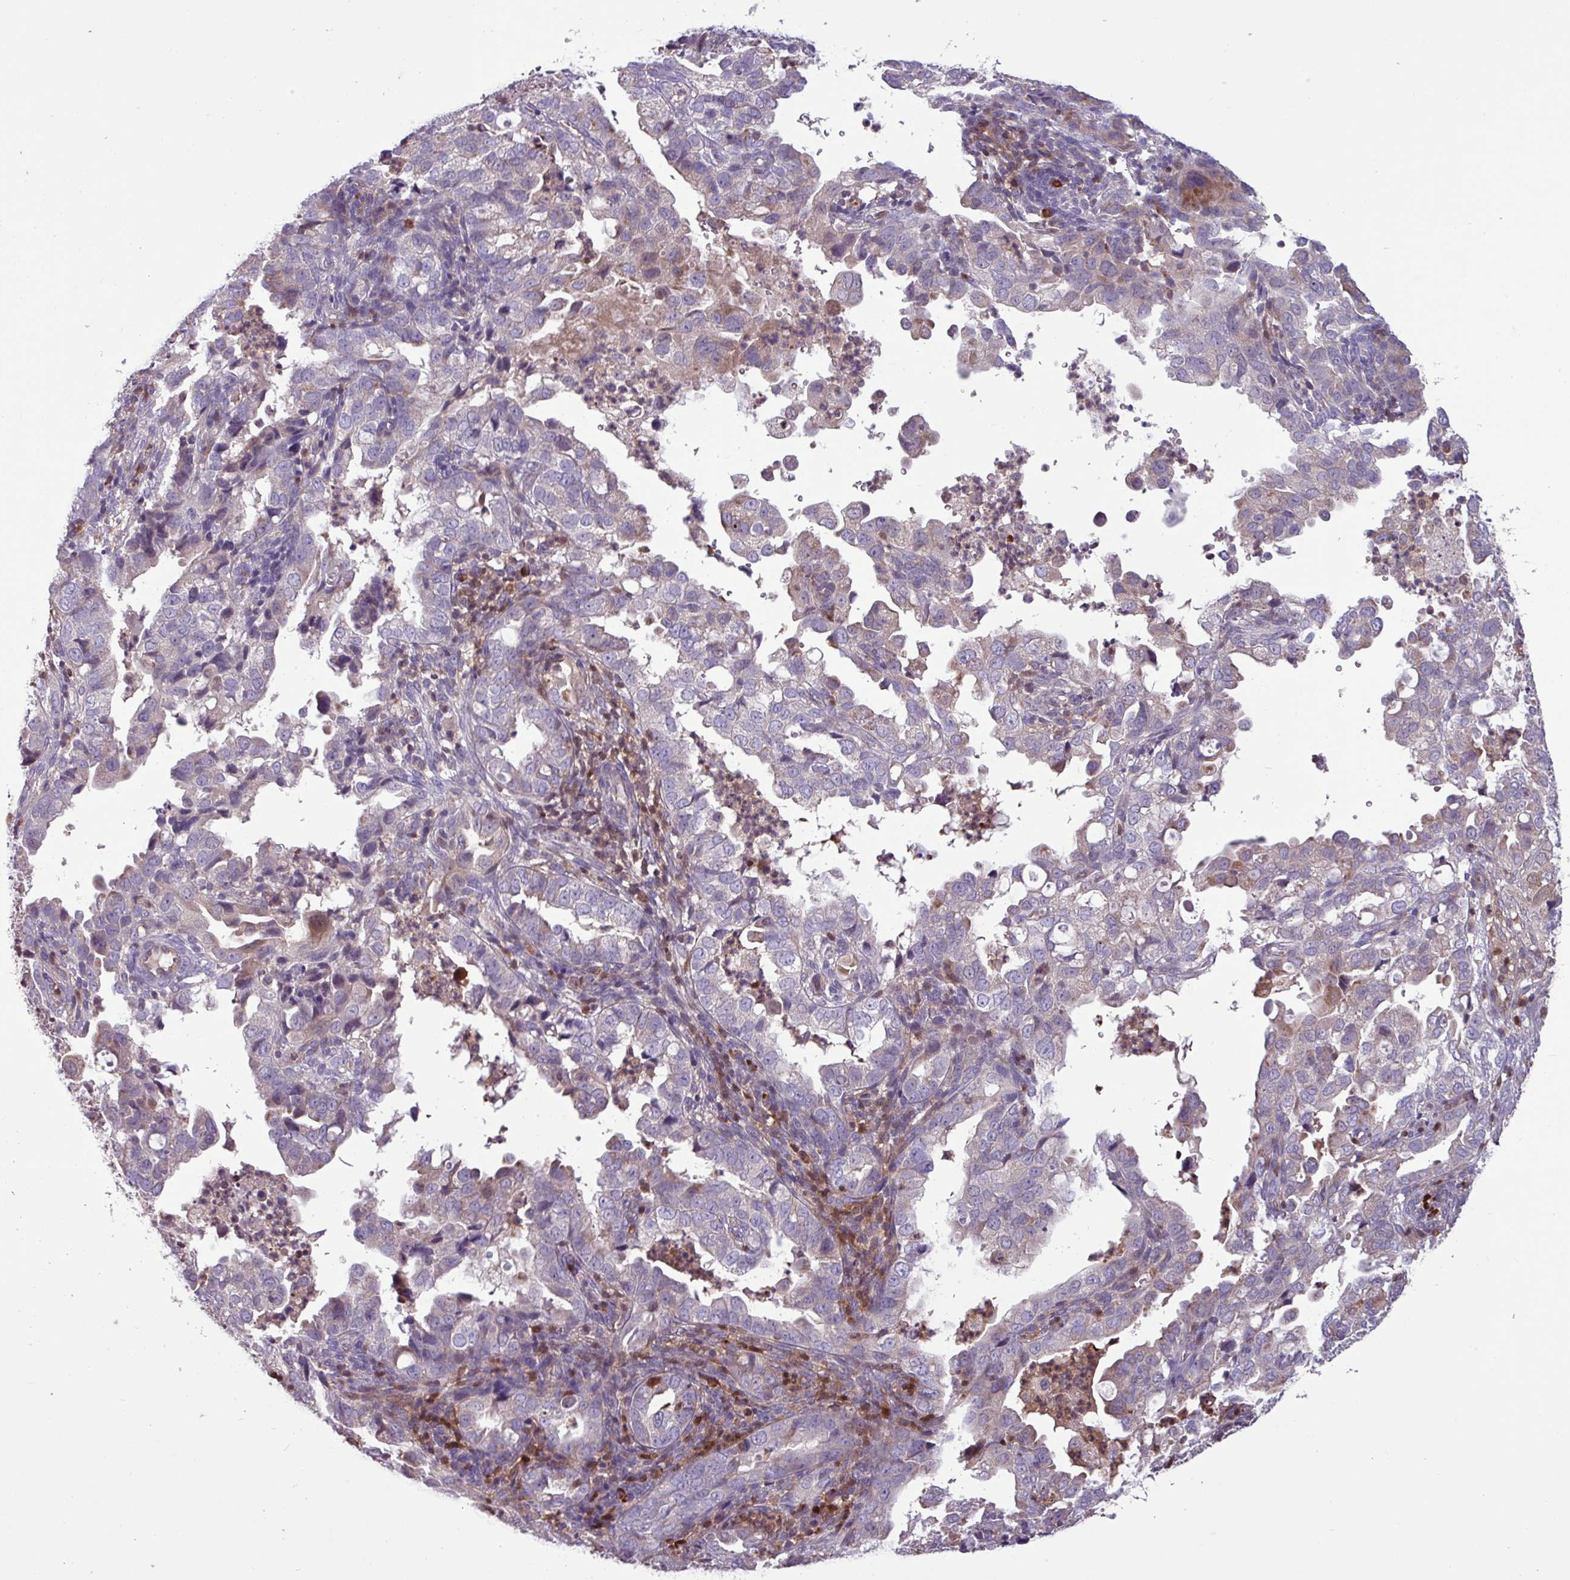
{"staining": {"intensity": "negative", "quantity": "none", "location": "none"}, "tissue": "endometrial cancer", "cell_type": "Tumor cells", "image_type": "cancer", "snomed": [{"axis": "morphology", "description": "Adenocarcinoma, NOS"}, {"axis": "topography", "description": "Endometrium"}], "caption": "The photomicrograph exhibits no staining of tumor cells in endometrial adenocarcinoma.", "gene": "SEC61G", "patient": {"sex": "female", "age": 57}}